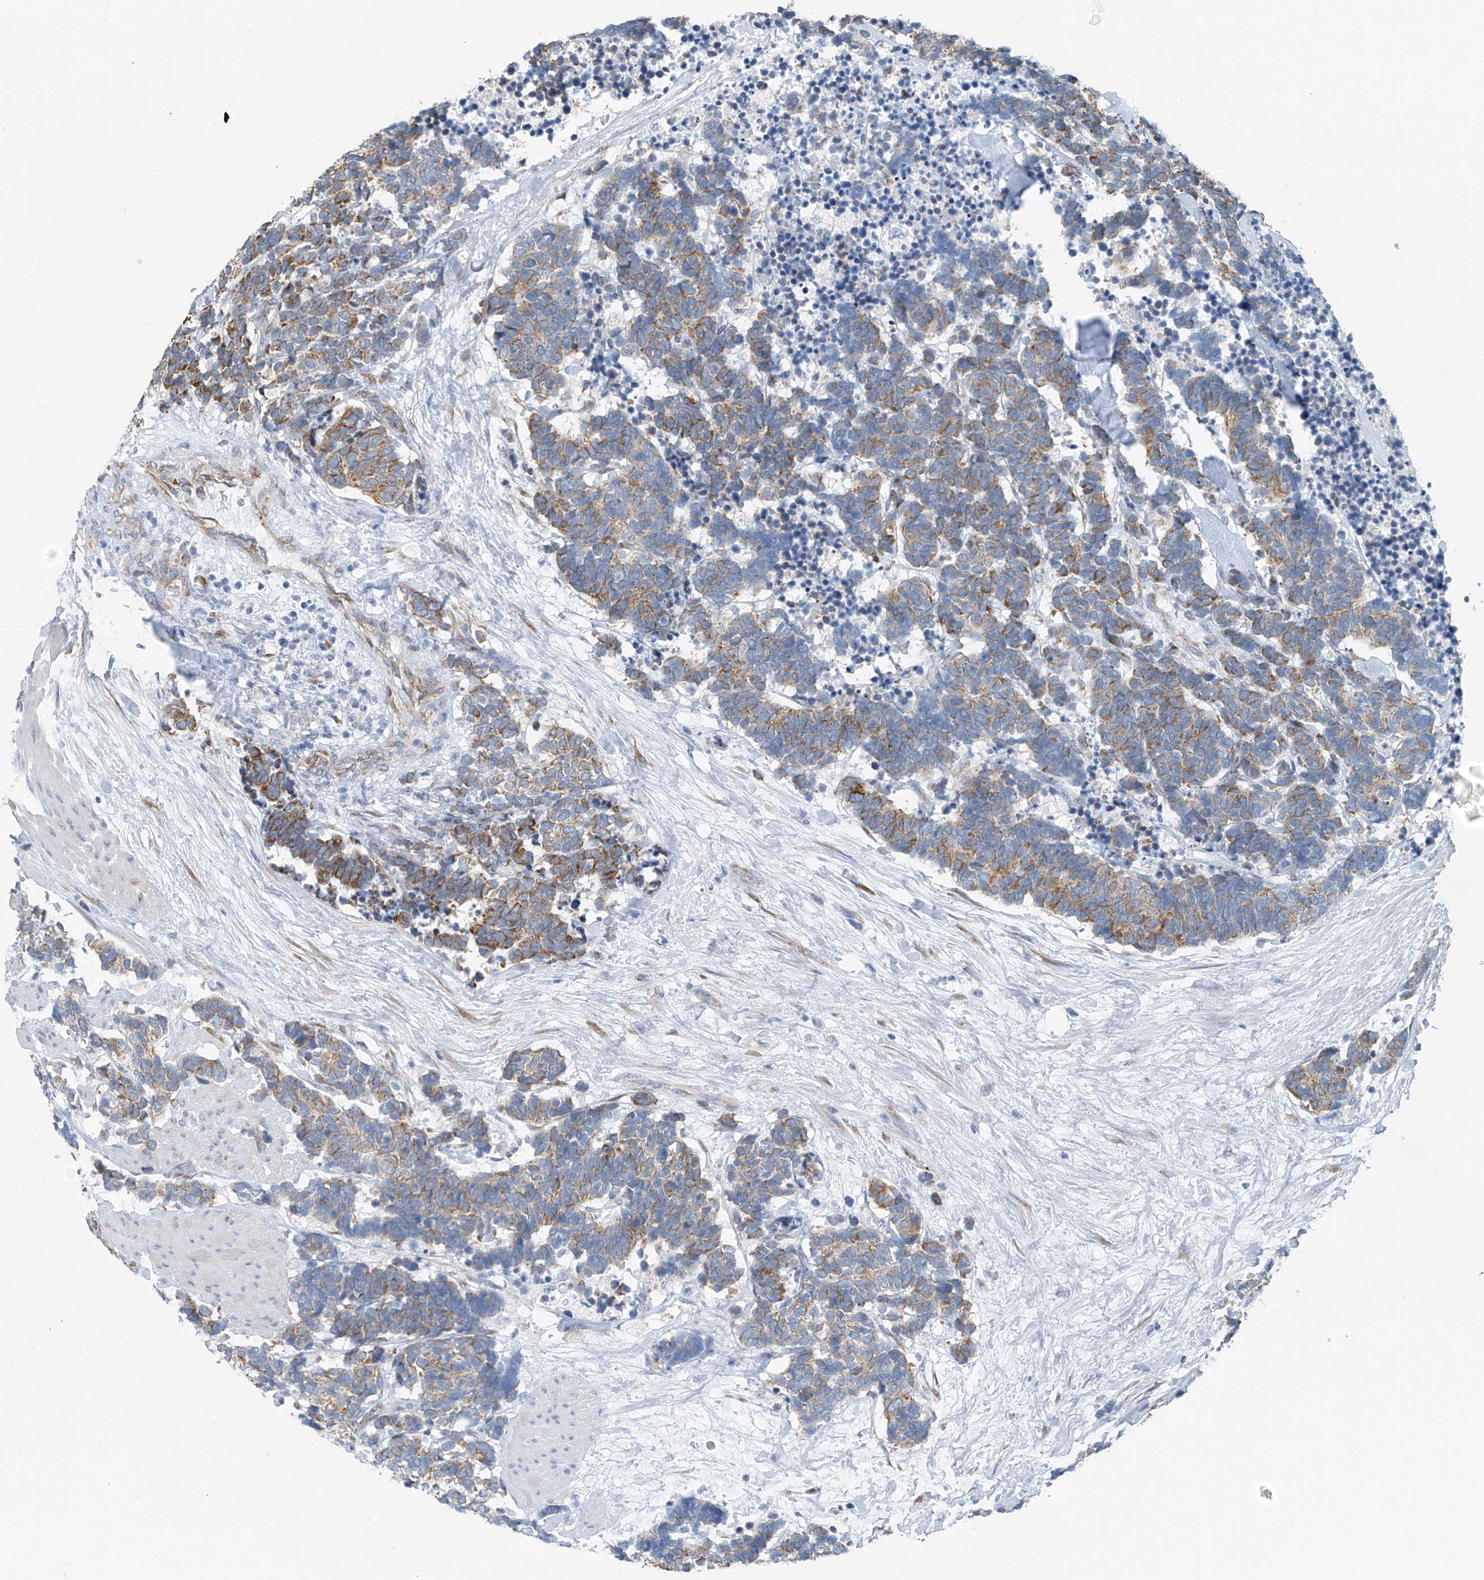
{"staining": {"intensity": "moderate", "quantity": "25%-75%", "location": "cytoplasmic/membranous"}, "tissue": "carcinoid", "cell_type": "Tumor cells", "image_type": "cancer", "snomed": [{"axis": "morphology", "description": "Carcinoma, NOS"}, {"axis": "morphology", "description": "Carcinoid, malignant, NOS"}, {"axis": "topography", "description": "Urinary bladder"}], "caption": "Carcinoid stained with a brown dye reveals moderate cytoplasmic/membranous positive expression in approximately 25%-75% of tumor cells.", "gene": "RCN2", "patient": {"sex": "male", "age": 57}}